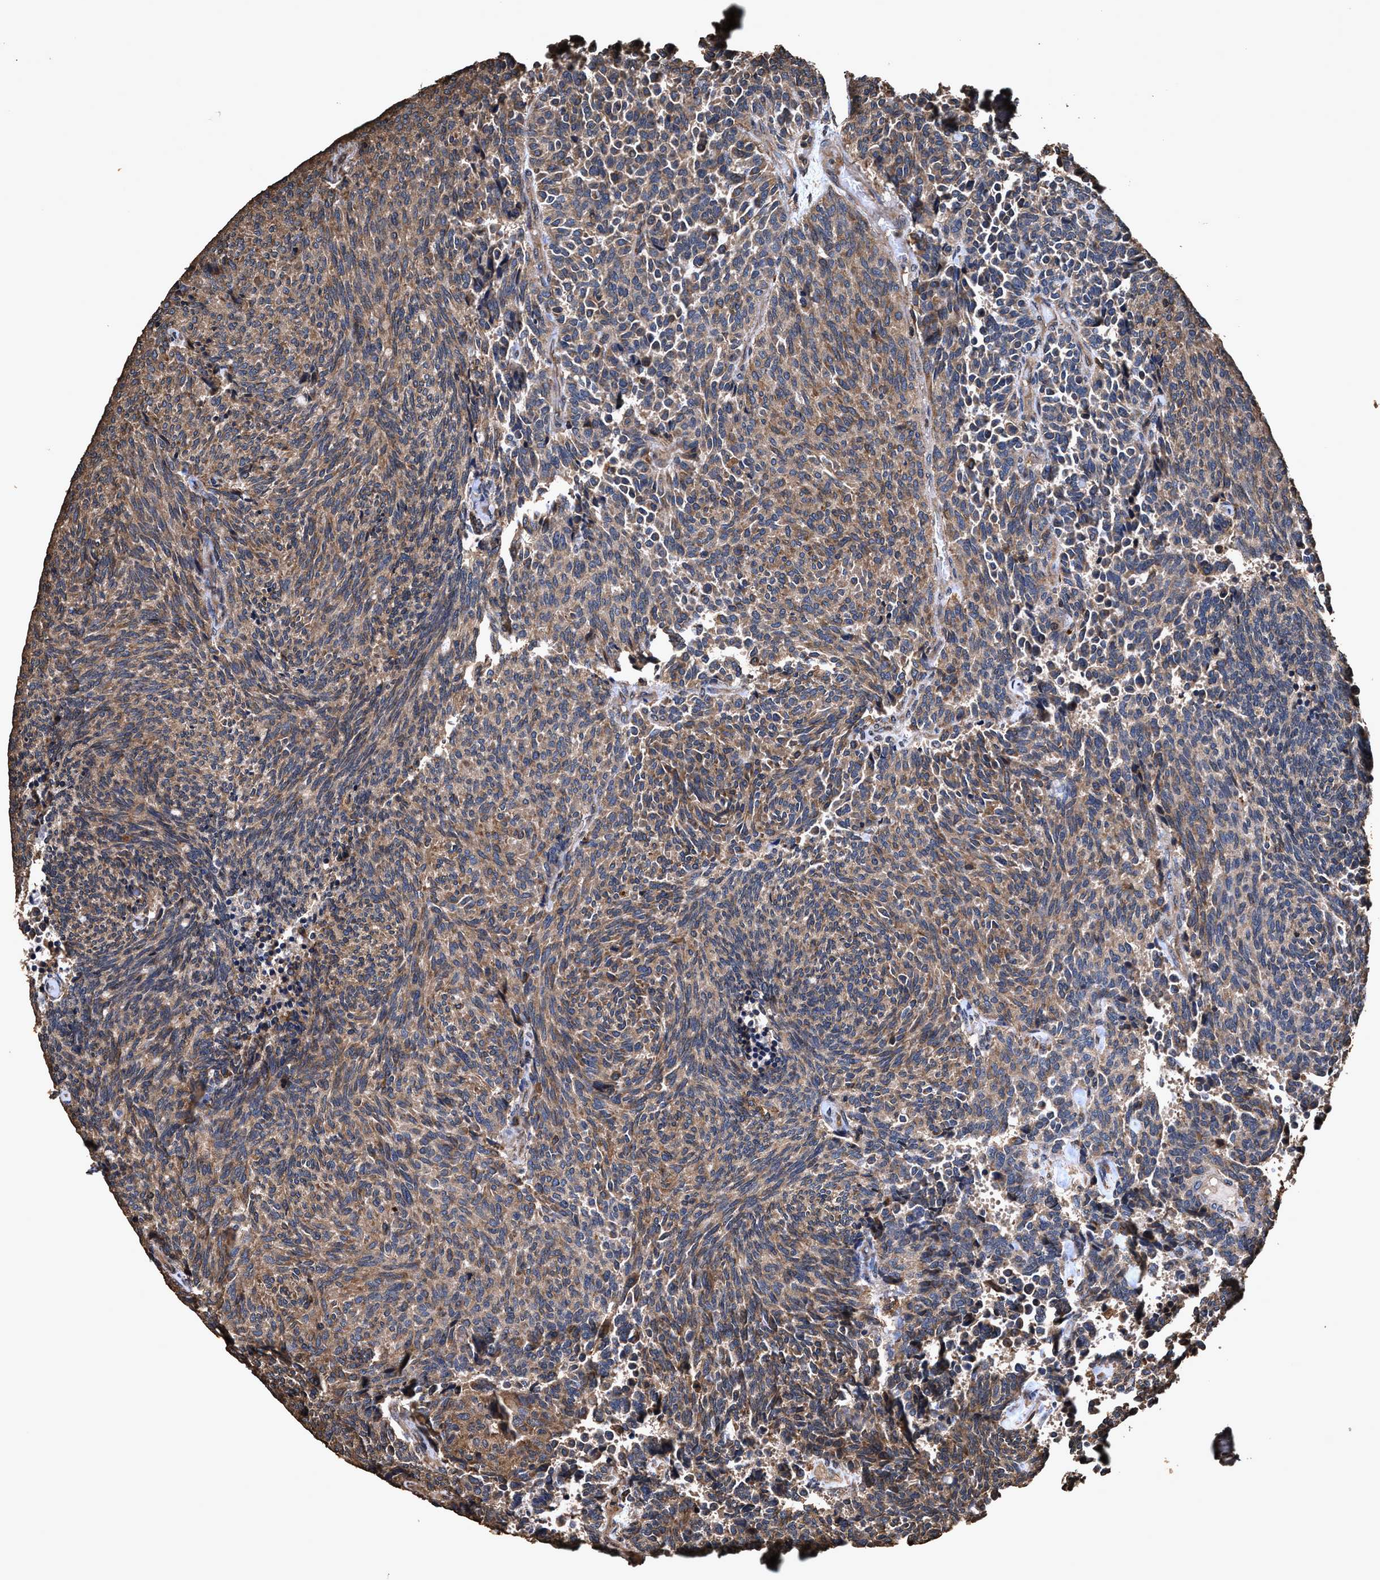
{"staining": {"intensity": "moderate", "quantity": ">75%", "location": "cytoplasmic/membranous"}, "tissue": "carcinoid", "cell_type": "Tumor cells", "image_type": "cancer", "snomed": [{"axis": "morphology", "description": "Carcinoid, malignant, NOS"}, {"axis": "topography", "description": "Pancreas"}], "caption": "Carcinoid tissue demonstrates moderate cytoplasmic/membranous expression in about >75% of tumor cells, visualized by immunohistochemistry.", "gene": "ZMYND19", "patient": {"sex": "female", "age": 54}}